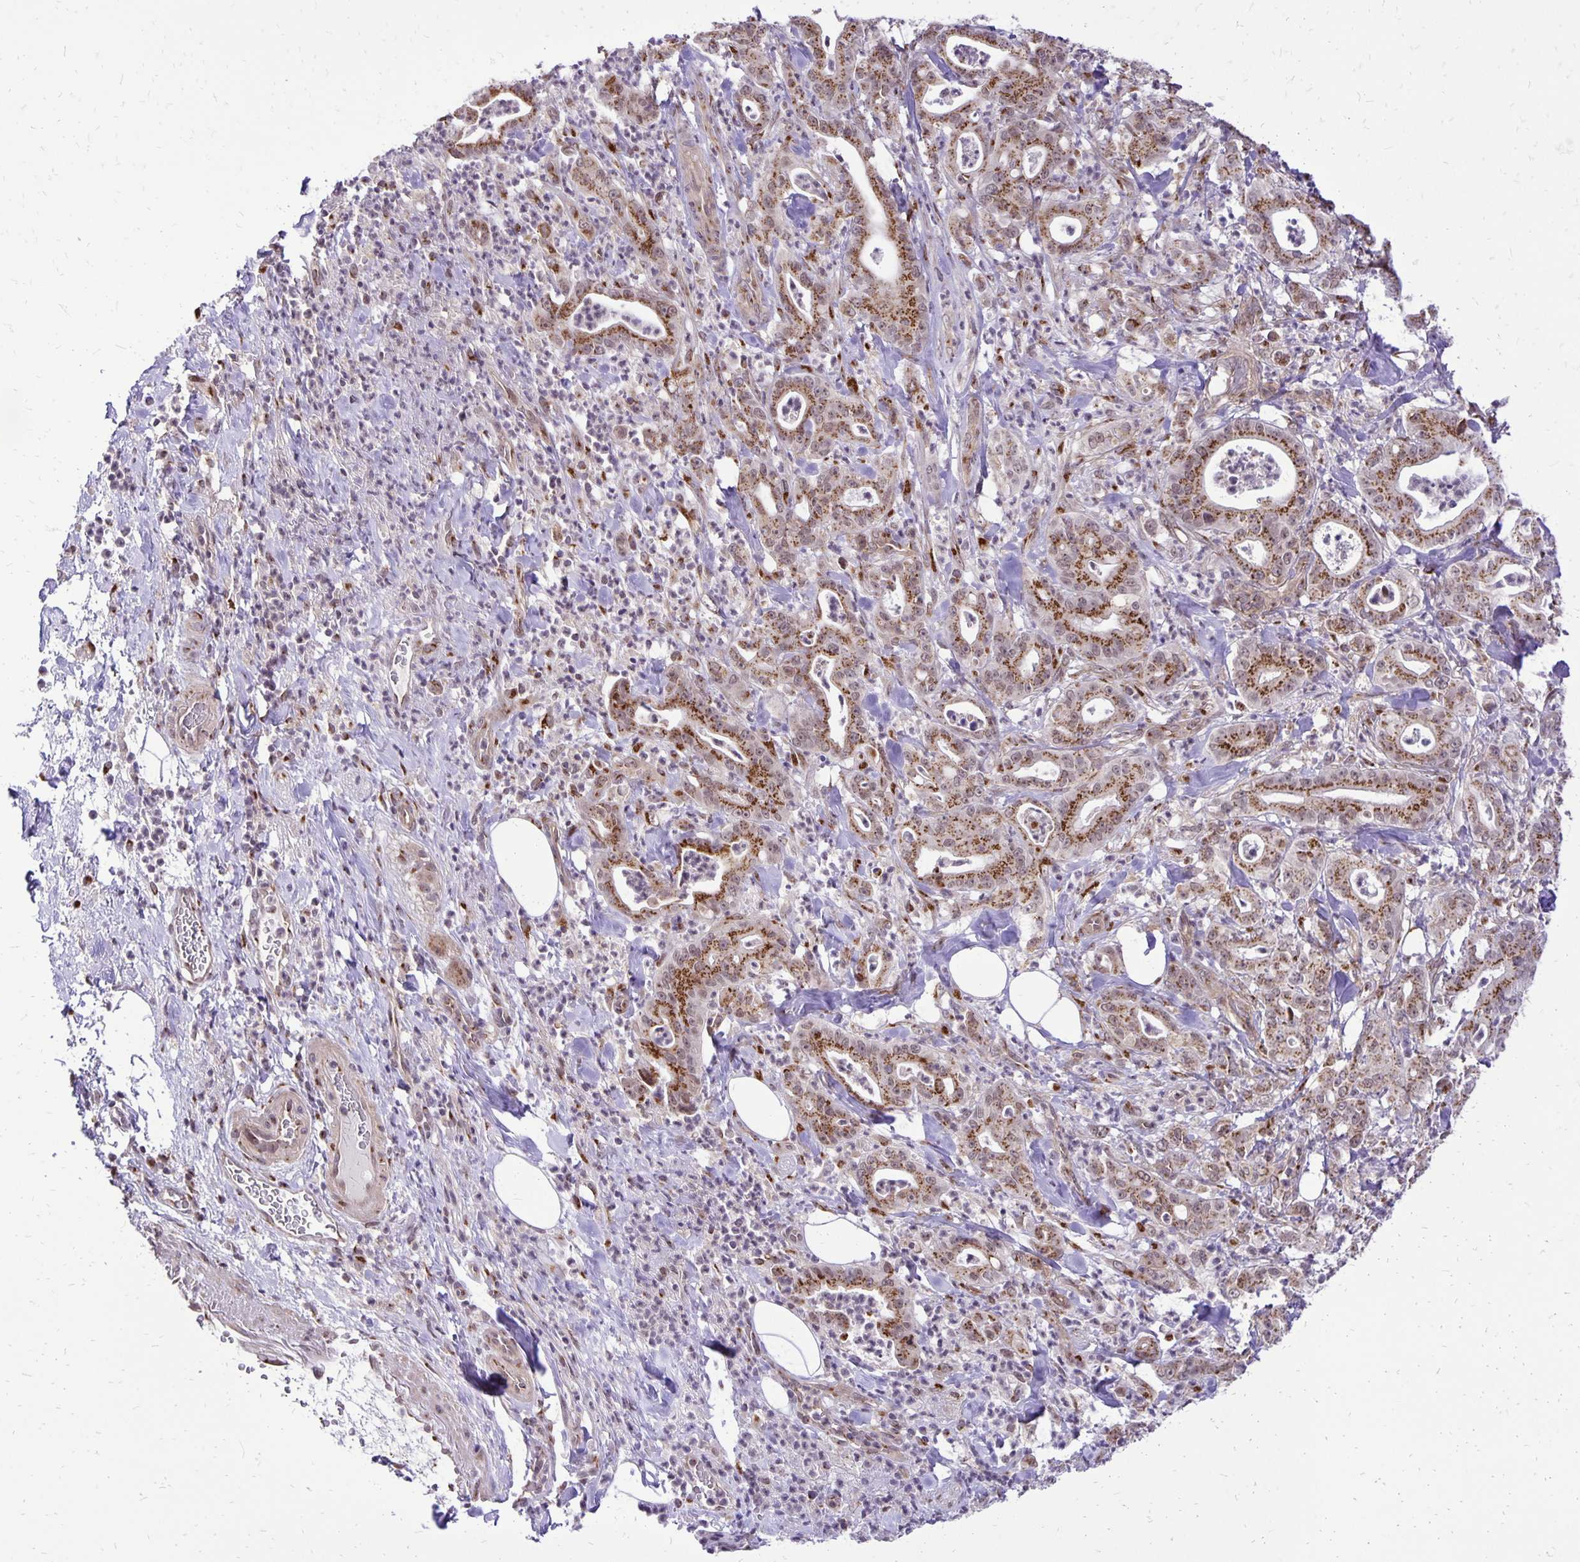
{"staining": {"intensity": "strong", "quantity": ">75%", "location": "cytoplasmic/membranous"}, "tissue": "pancreatic cancer", "cell_type": "Tumor cells", "image_type": "cancer", "snomed": [{"axis": "morphology", "description": "Adenocarcinoma, NOS"}, {"axis": "topography", "description": "Pancreas"}], "caption": "Pancreatic cancer (adenocarcinoma) stained with DAB immunohistochemistry exhibits high levels of strong cytoplasmic/membranous staining in approximately >75% of tumor cells.", "gene": "GOLGA5", "patient": {"sex": "male", "age": 71}}